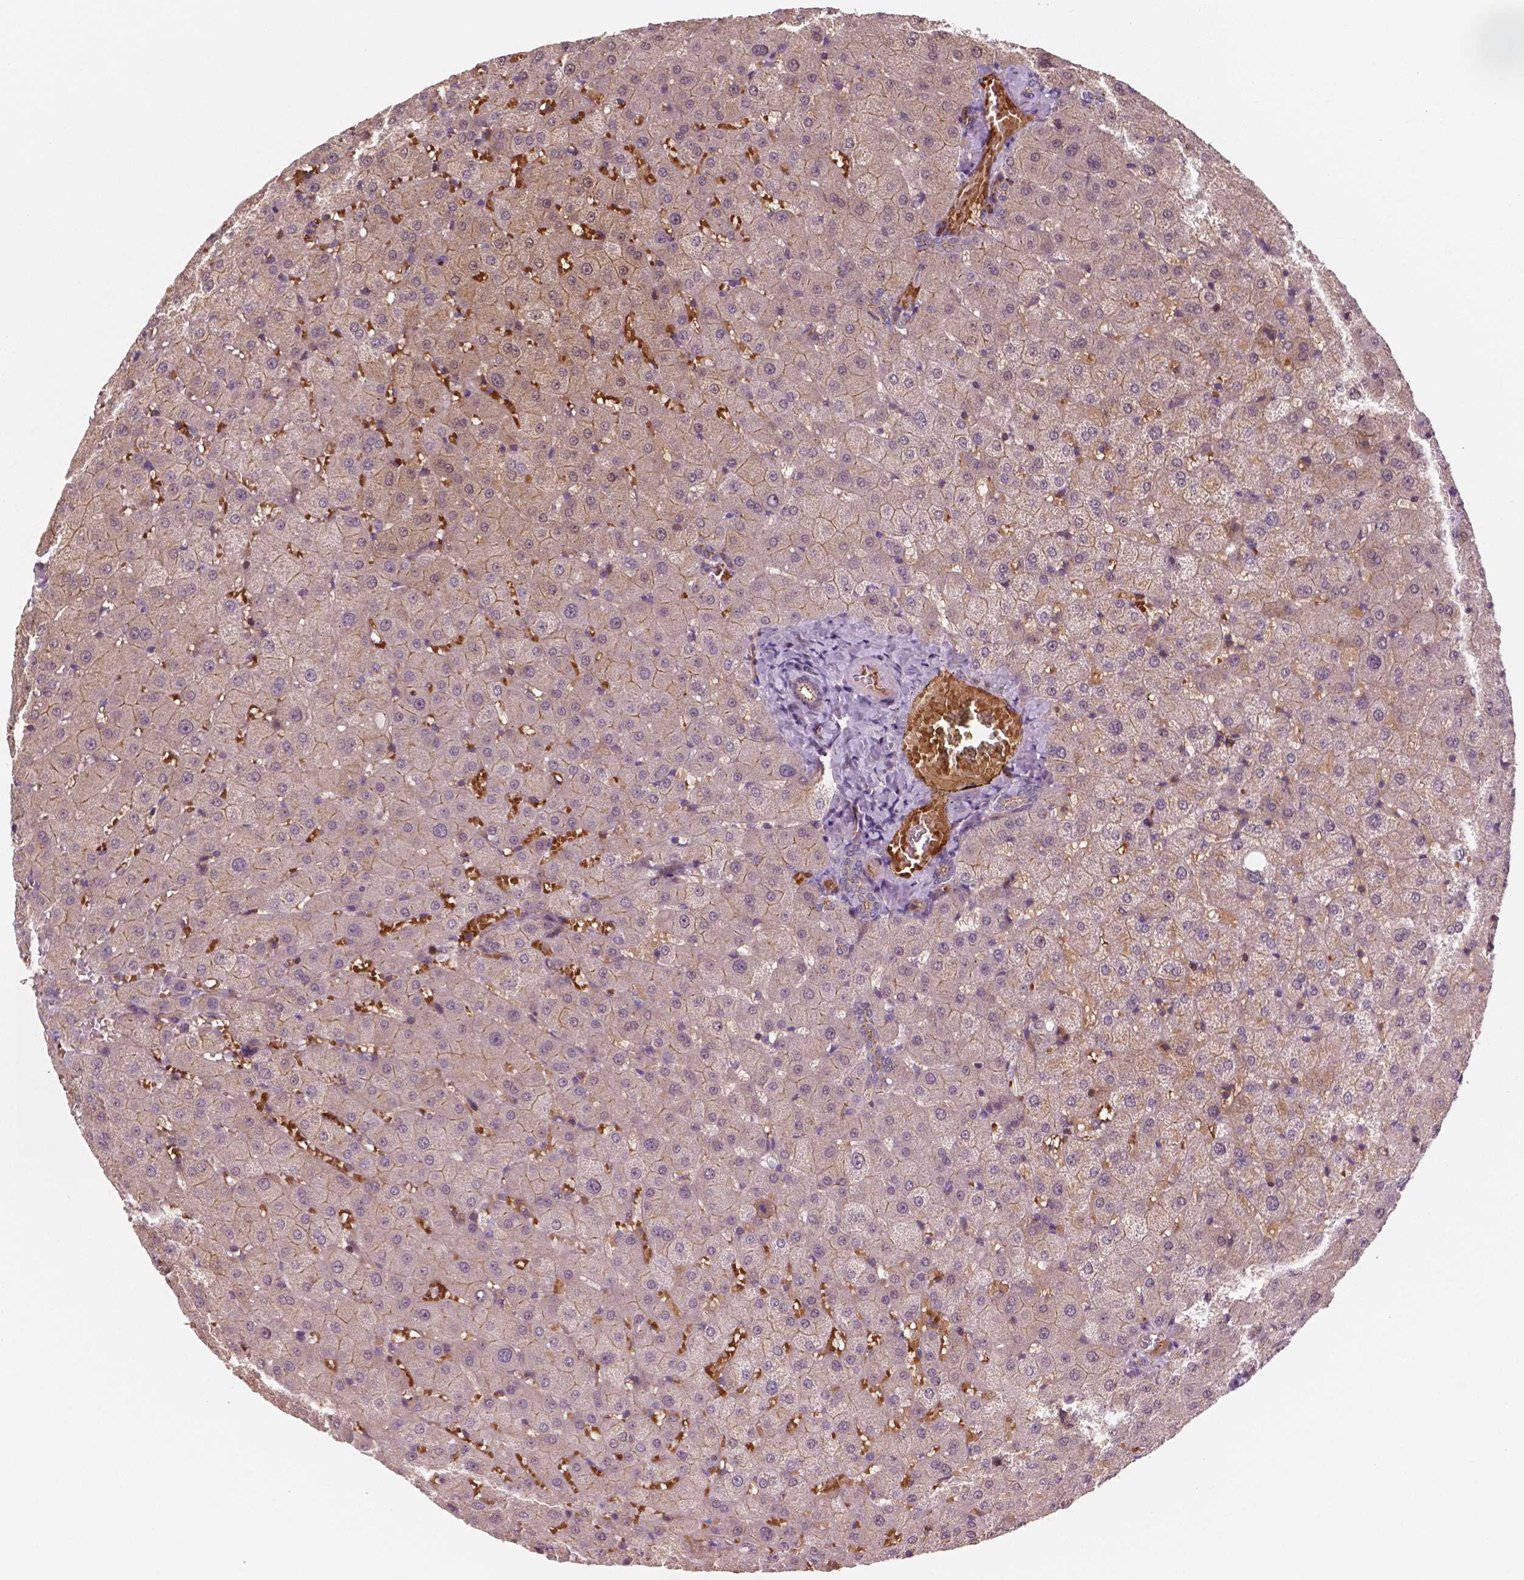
{"staining": {"intensity": "moderate", "quantity": "<25%", "location": "cytoplasmic/membranous"}, "tissue": "liver", "cell_type": "Cholangiocytes", "image_type": "normal", "snomed": [{"axis": "morphology", "description": "Normal tissue, NOS"}, {"axis": "topography", "description": "Liver"}], "caption": "Immunohistochemistry (IHC) image of normal liver stained for a protein (brown), which demonstrates low levels of moderate cytoplasmic/membranous expression in about <25% of cholangiocytes.", "gene": "RND3", "patient": {"sex": "female", "age": 50}}